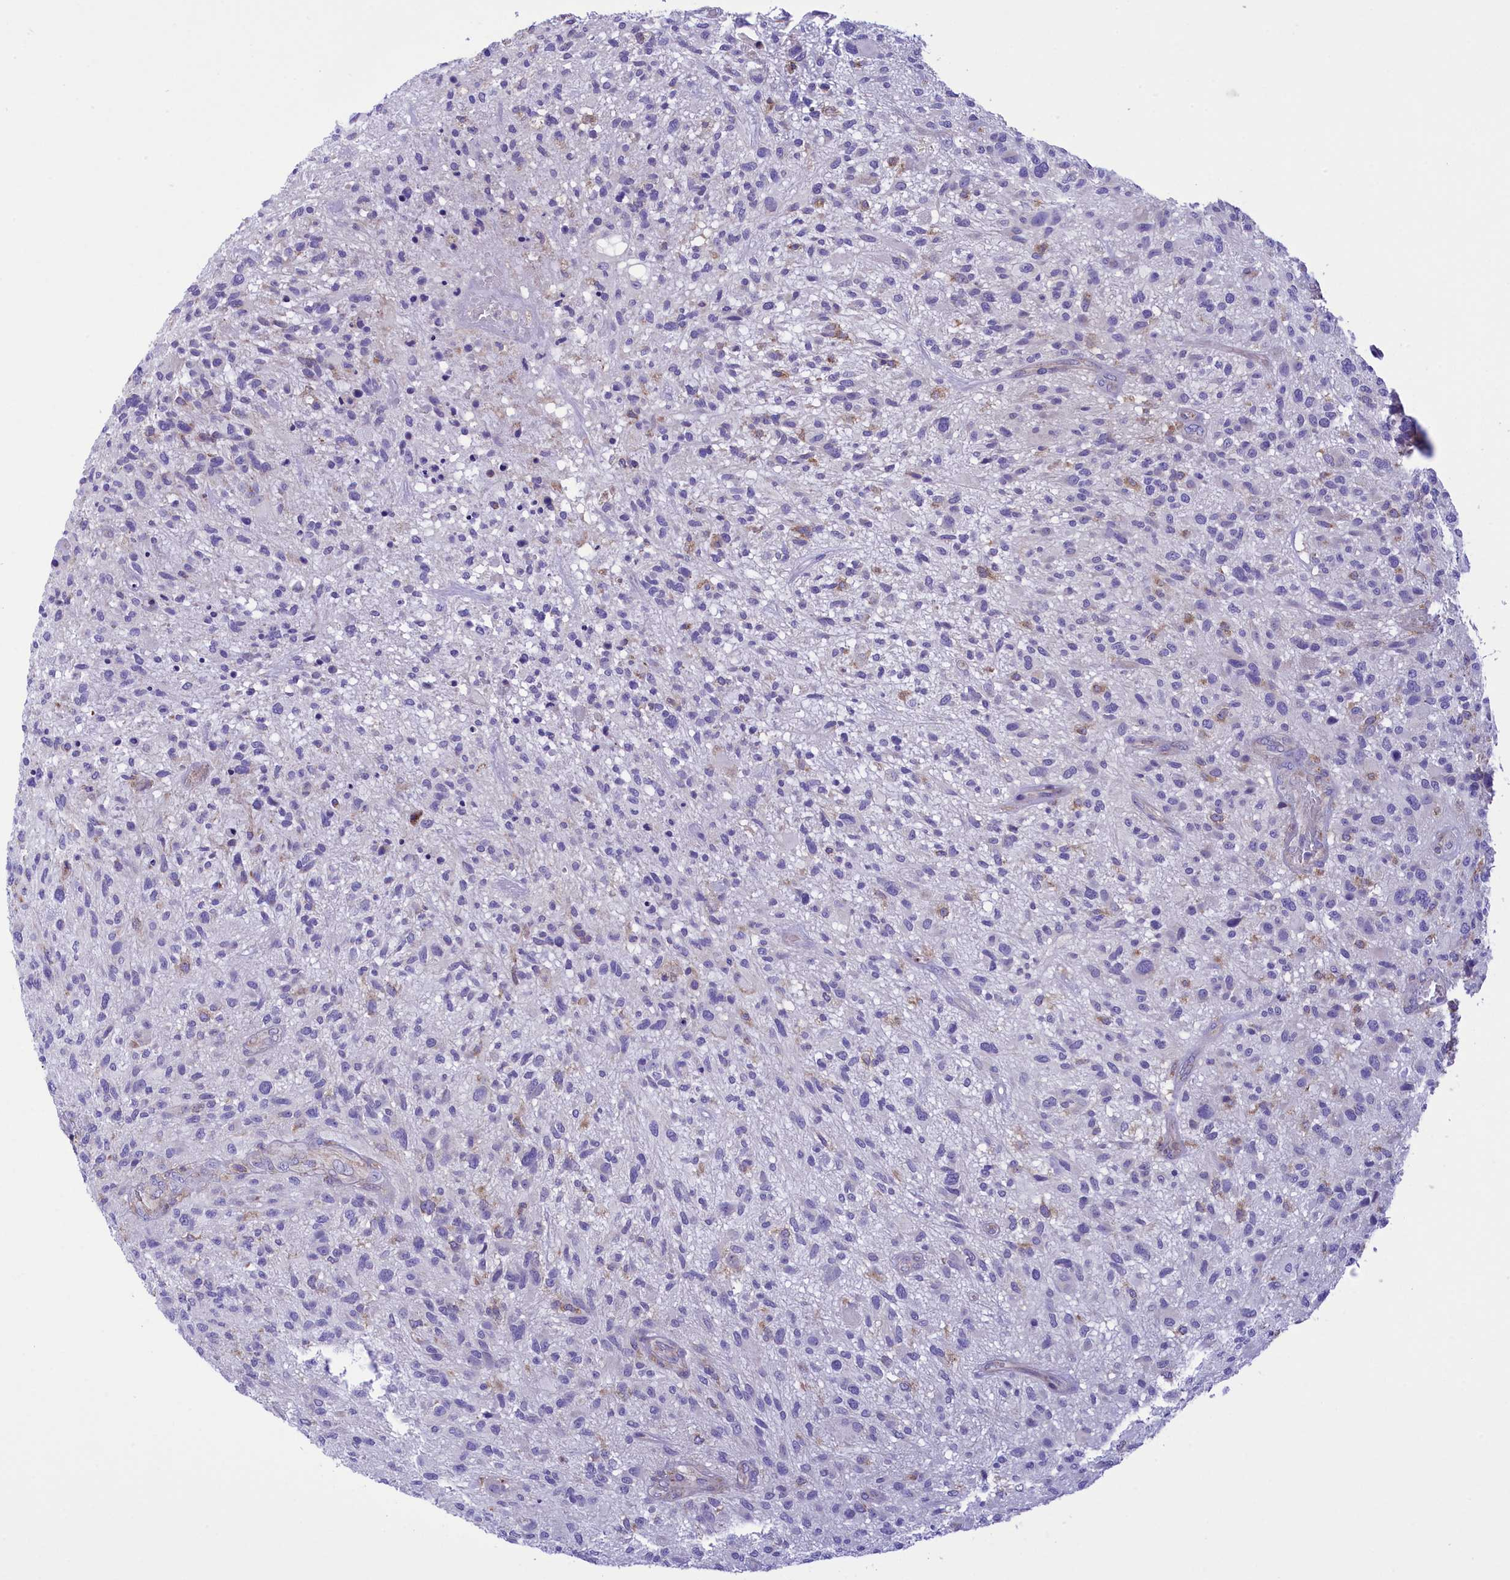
{"staining": {"intensity": "negative", "quantity": "none", "location": "none"}, "tissue": "glioma", "cell_type": "Tumor cells", "image_type": "cancer", "snomed": [{"axis": "morphology", "description": "Glioma, malignant, High grade"}, {"axis": "topography", "description": "Brain"}], "caption": "High magnification brightfield microscopy of high-grade glioma (malignant) stained with DAB (brown) and counterstained with hematoxylin (blue): tumor cells show no significant positivity. Nuclei are stained in blue.", "gene": "CORO7-PAM16", "patient": {"sex": "male", "age": 47}}